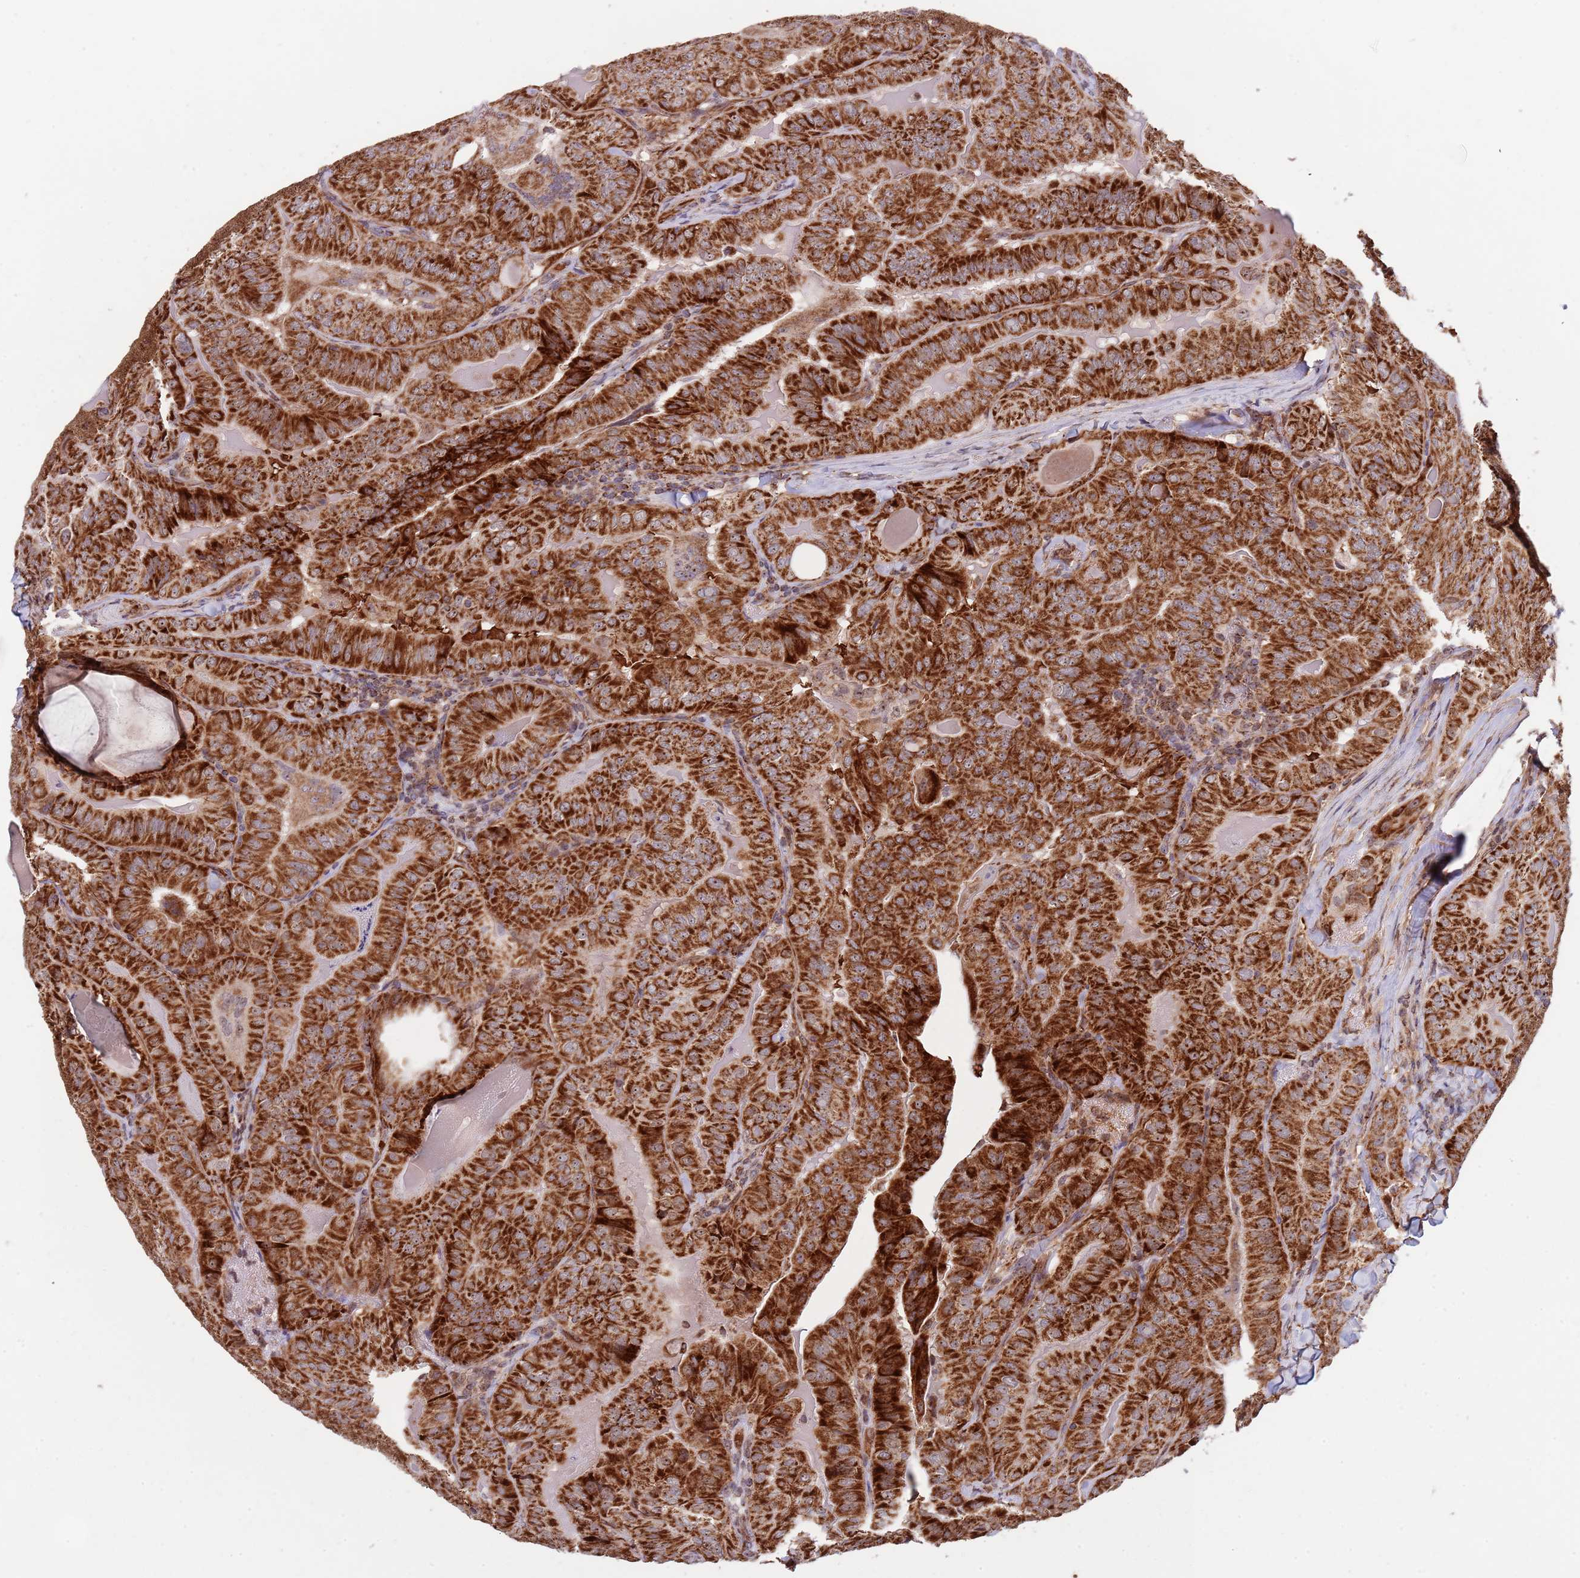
{"staining": {"intensity": "strong", "quantity": ">75%", "location": "cytoplasmic/membranous"}, "tissue": "thyroid cancer", "cell_type": "Tumor cells", "image_type": "cancer", "snomed": [{"axis": "morphology", "description": "Papillary adenocarcinoma, NOS"}, {"axis": "topography", "description": "Thyroid gland"}], "caption": "A brown stain labels strong cytoplasmic/membranous staining of a protein in thyroid cancer (papillary adenocarcinoma) tumor cells. Using DAB (3,3'-diaminobenzidine) (brown) and hematoxylin (blue) stains, captured at high magnification using brightfield microscopy.", "gene": "DCHS1", "patient": {"sex": "female", "age": 68}}